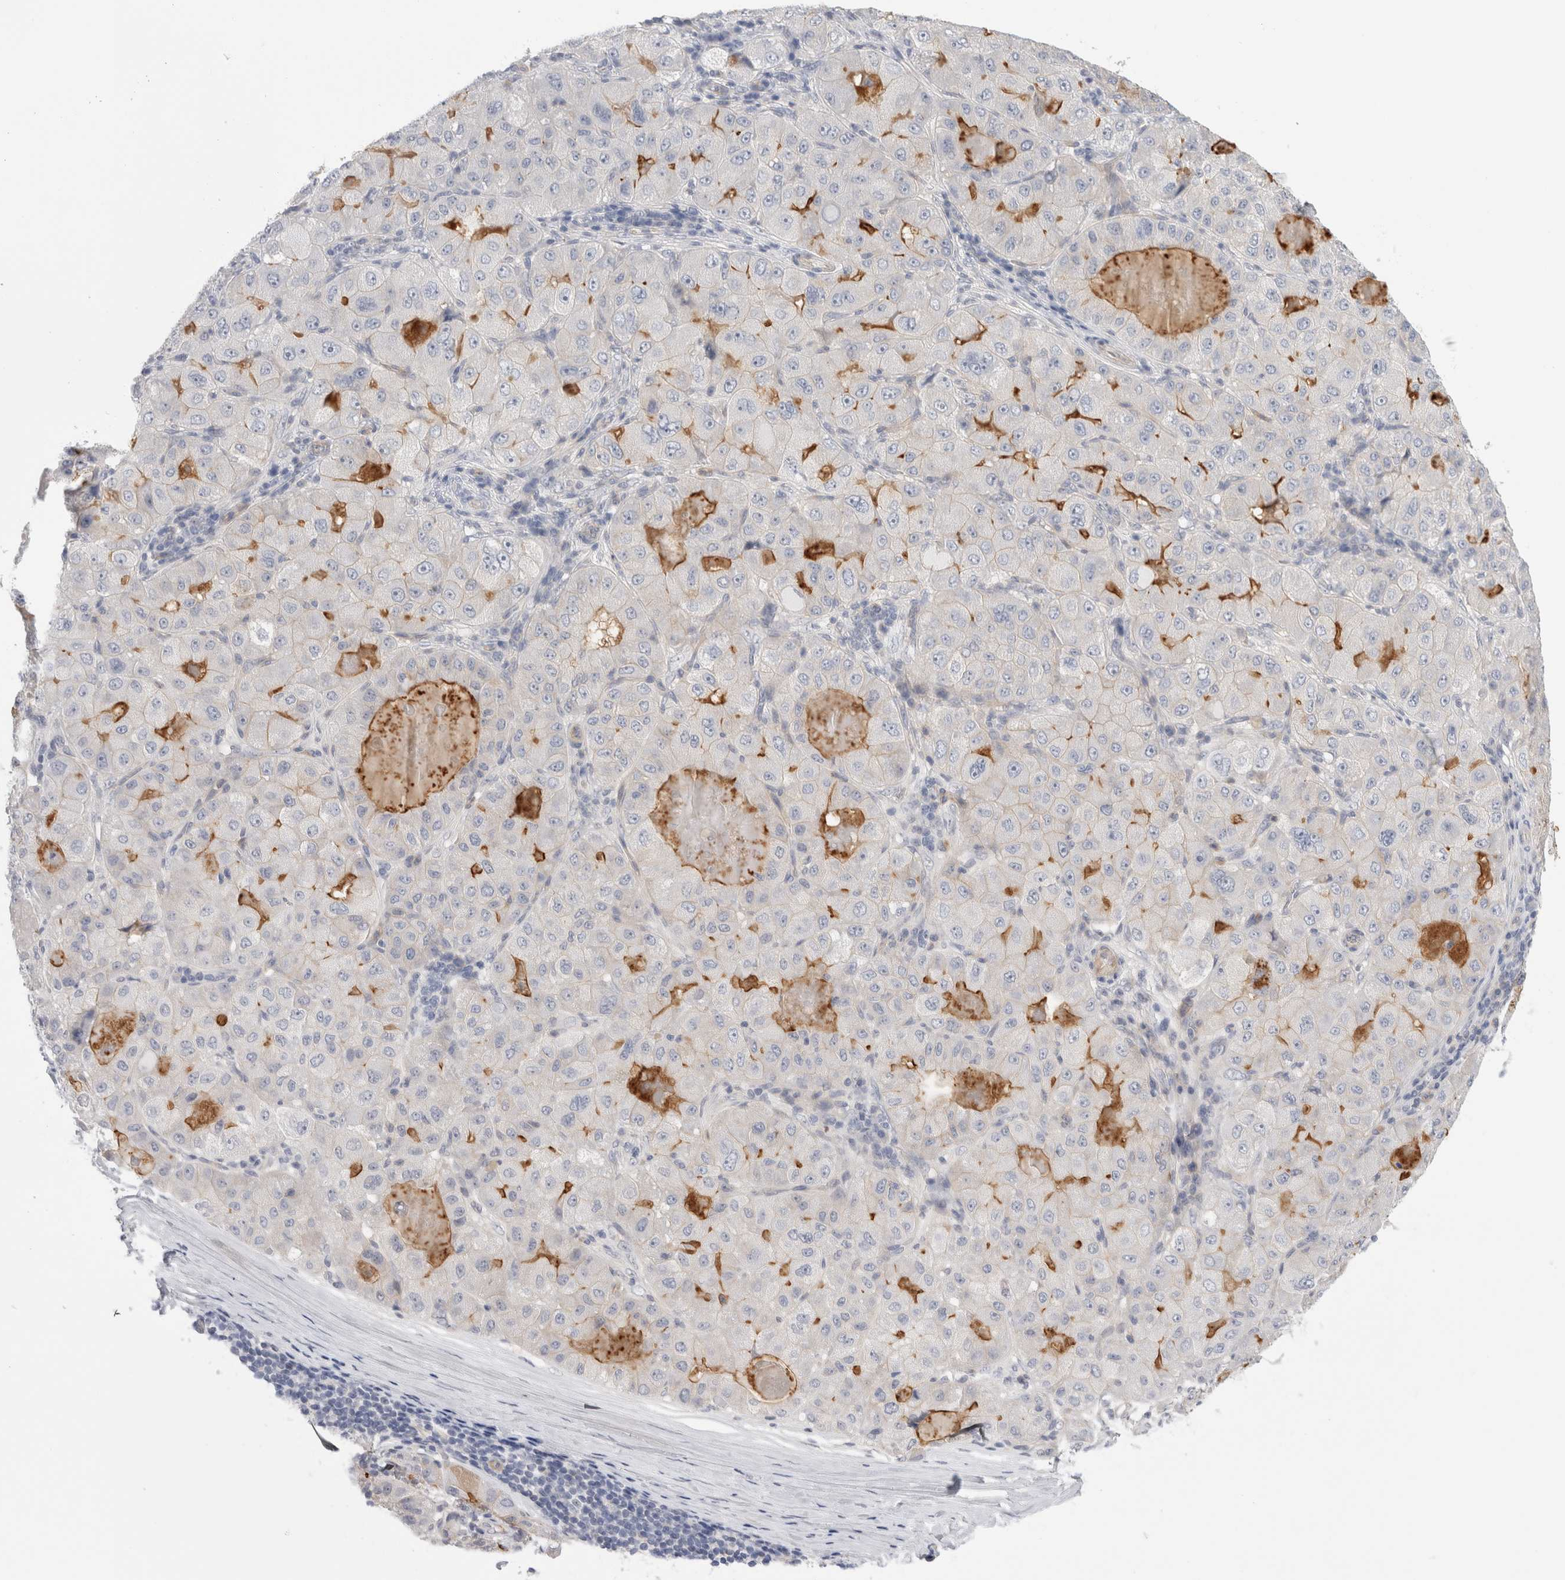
{"staining": {"intensity": "moderate", "quantity": "<25%", "location": "cytoplasmic/membranous"}, "tissue": "liver cancer", "cell_type": "Tumor cells", "image_type": "cancer", "snomed": [{"axis": "morphology", "description": "Carcinoma, Hepatocellular, NOS"}, {"axis": "topography", "description": "Liver"}], "caption": "A brown stain labels moderate cytoplasmic/membranous staining of a protein in human liver cancer (hepatocellular carcinoma) tumor cells. (IHC, brightfield microscopy, high magnification).", "gene": "VANGL1", "patient": {"sex": "male", "age": 80}}